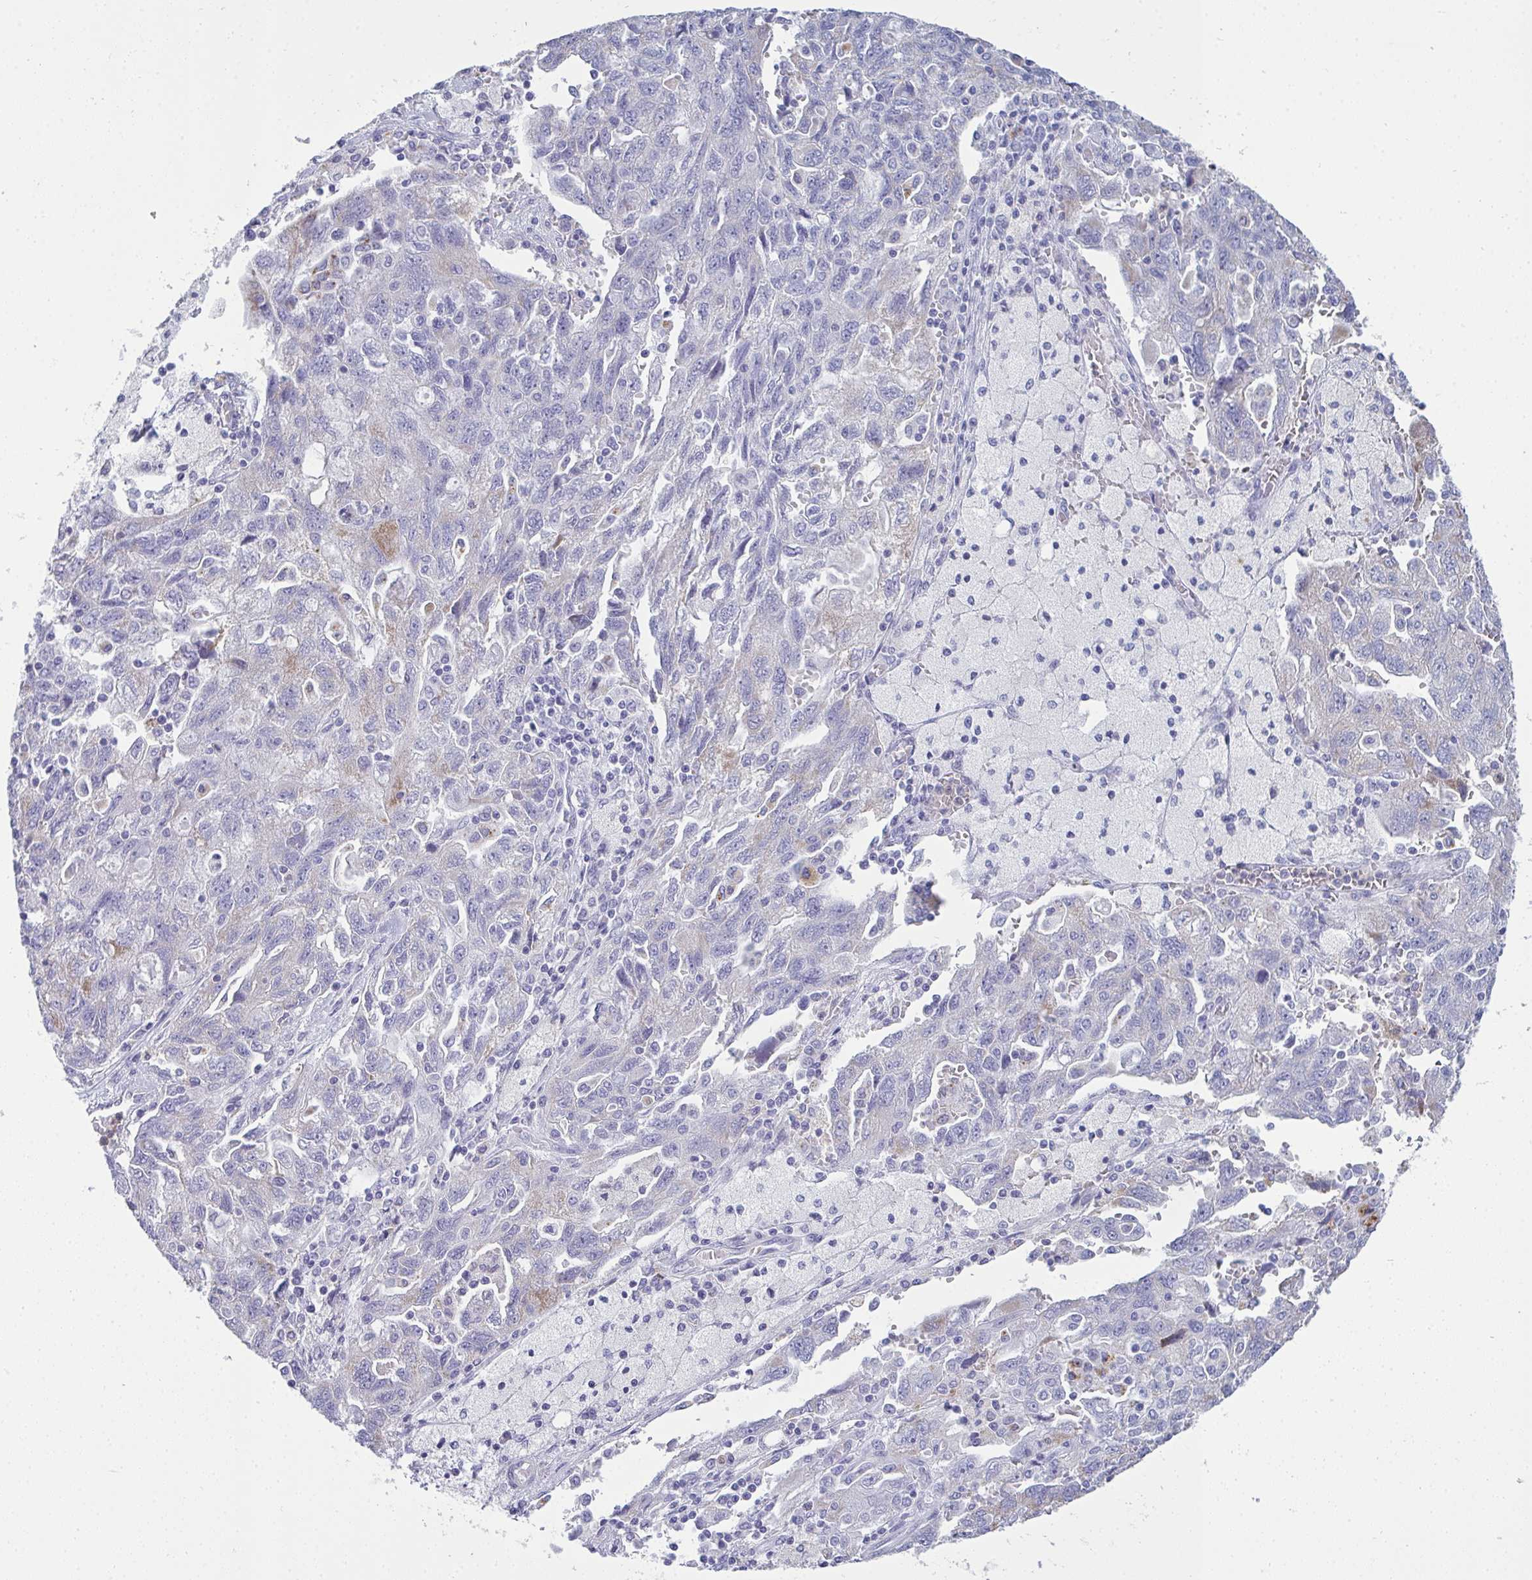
{"staining": {"intensity": "moderate", "quantity": "<25%", "location": "cytoplasmic/membranous"}, "tissue": "ovarian cancer", "cell_type": "Tumor cells", "image_type": "cancer", "snomed": [{"axis": "morphology", "description": "Carcinoma, NOS"}, {"axis": "morphology", "description": "Cystadenocarcinoma, serous, NOS"}, {"axis": "topography", "description": "Ovary"}], "caption": "Ovarian cancer (carcinoma) tissue displays moderate cytoplasmic/membranous staining in about <25% of tumor cells, visualized by immunohistochemistry.", "gene": "SERPINB10", "patient": {"sex": "female", "age": 69}}